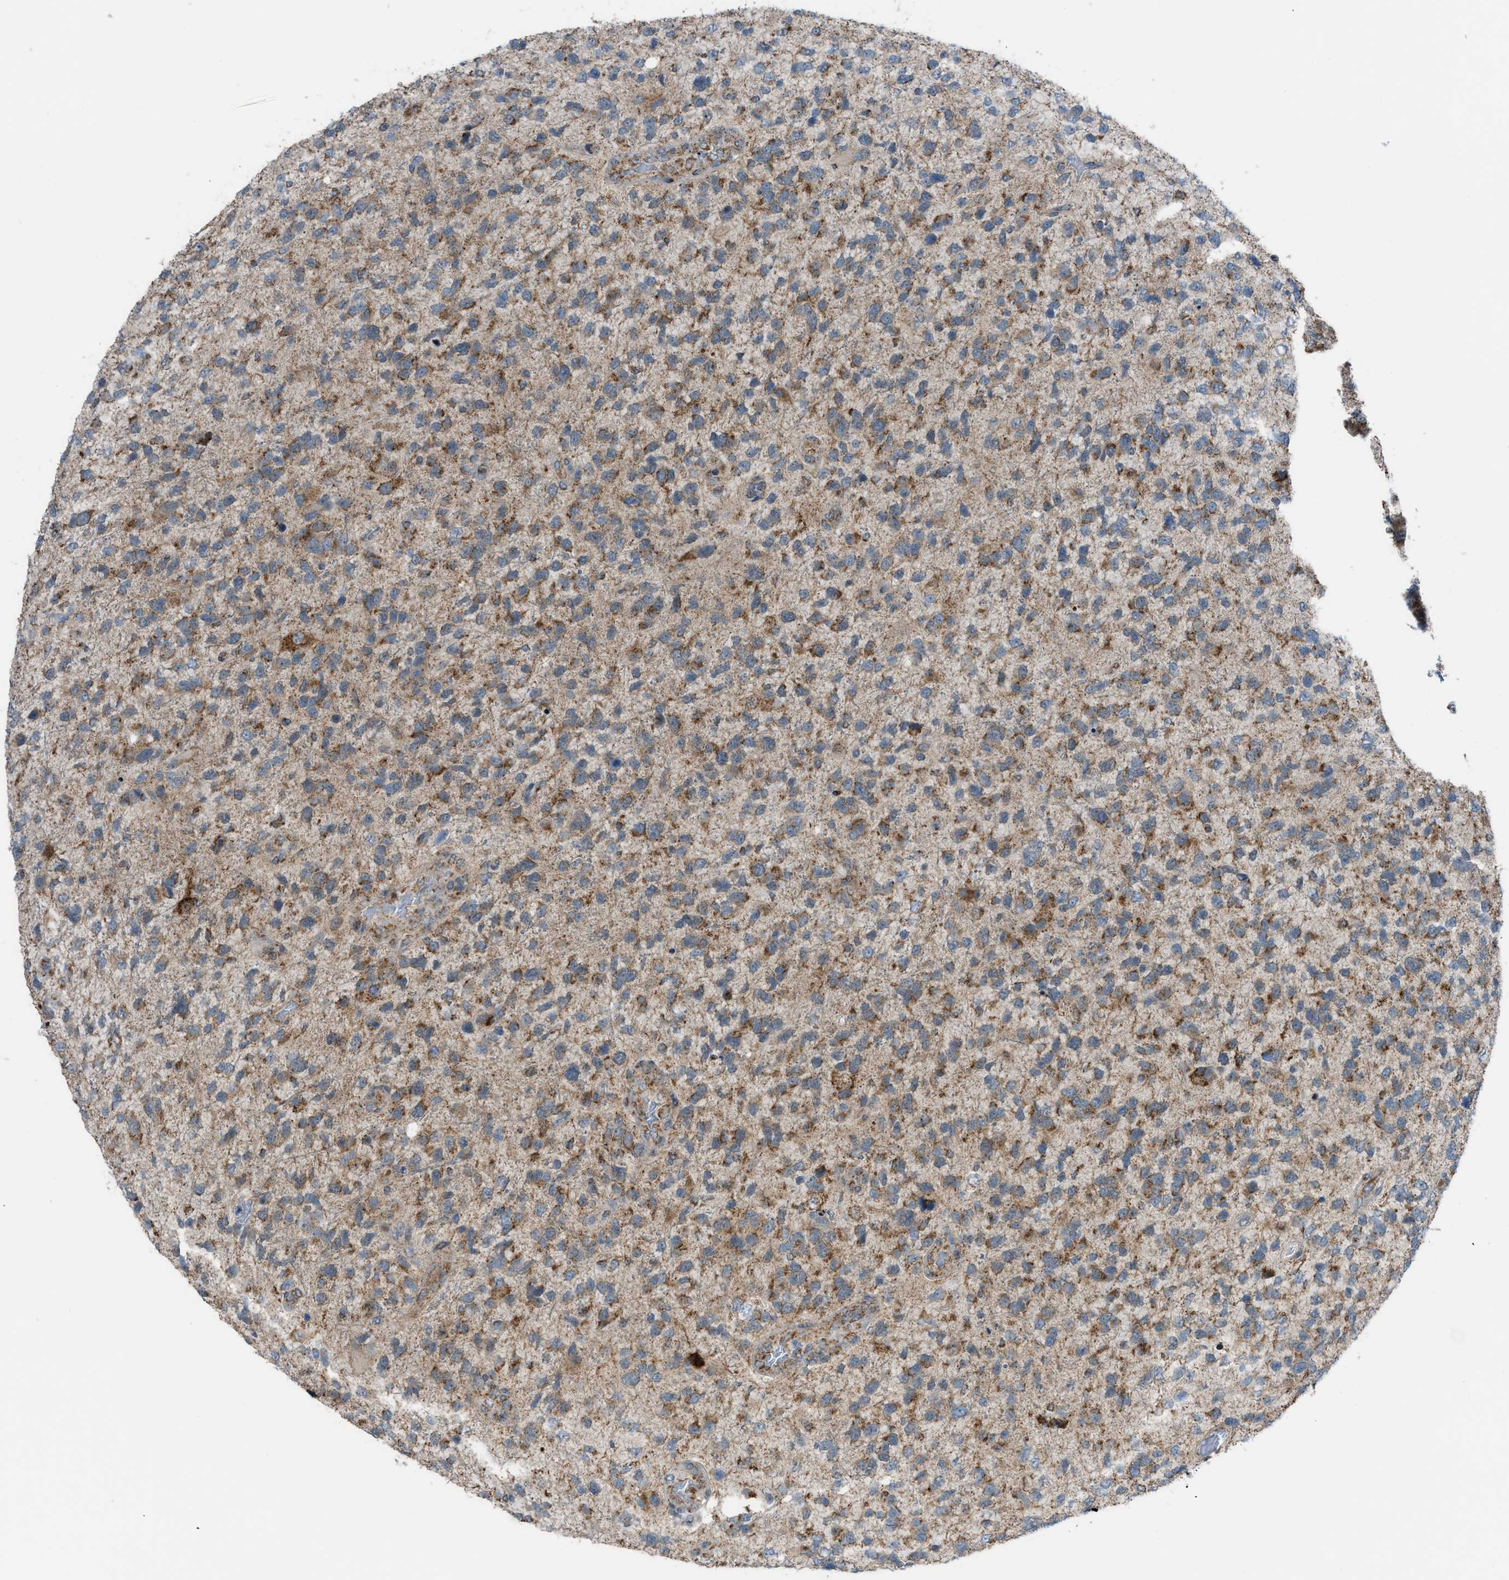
{"staining": {"intensity": "moderate", "quantity": "25%-75%", "location": "cytoplasmic/membranous"}, "tissue": "glioma", "cell_type": "Tumor cells", "image_type": "cancer", "snomed": [{"axis": "morphology", "description": "Glioma, malignant, High grade"}, {"axis": "topography", "description": "Brain"}], "caption": "Tumor cells display medium levels of moderate cytoplasmic/membranous expression in approximately 25%-75% of cells in human high-grade glioma (malignant).", "gene": "SRM", "patient": {"sex": "female", "age": 58}}